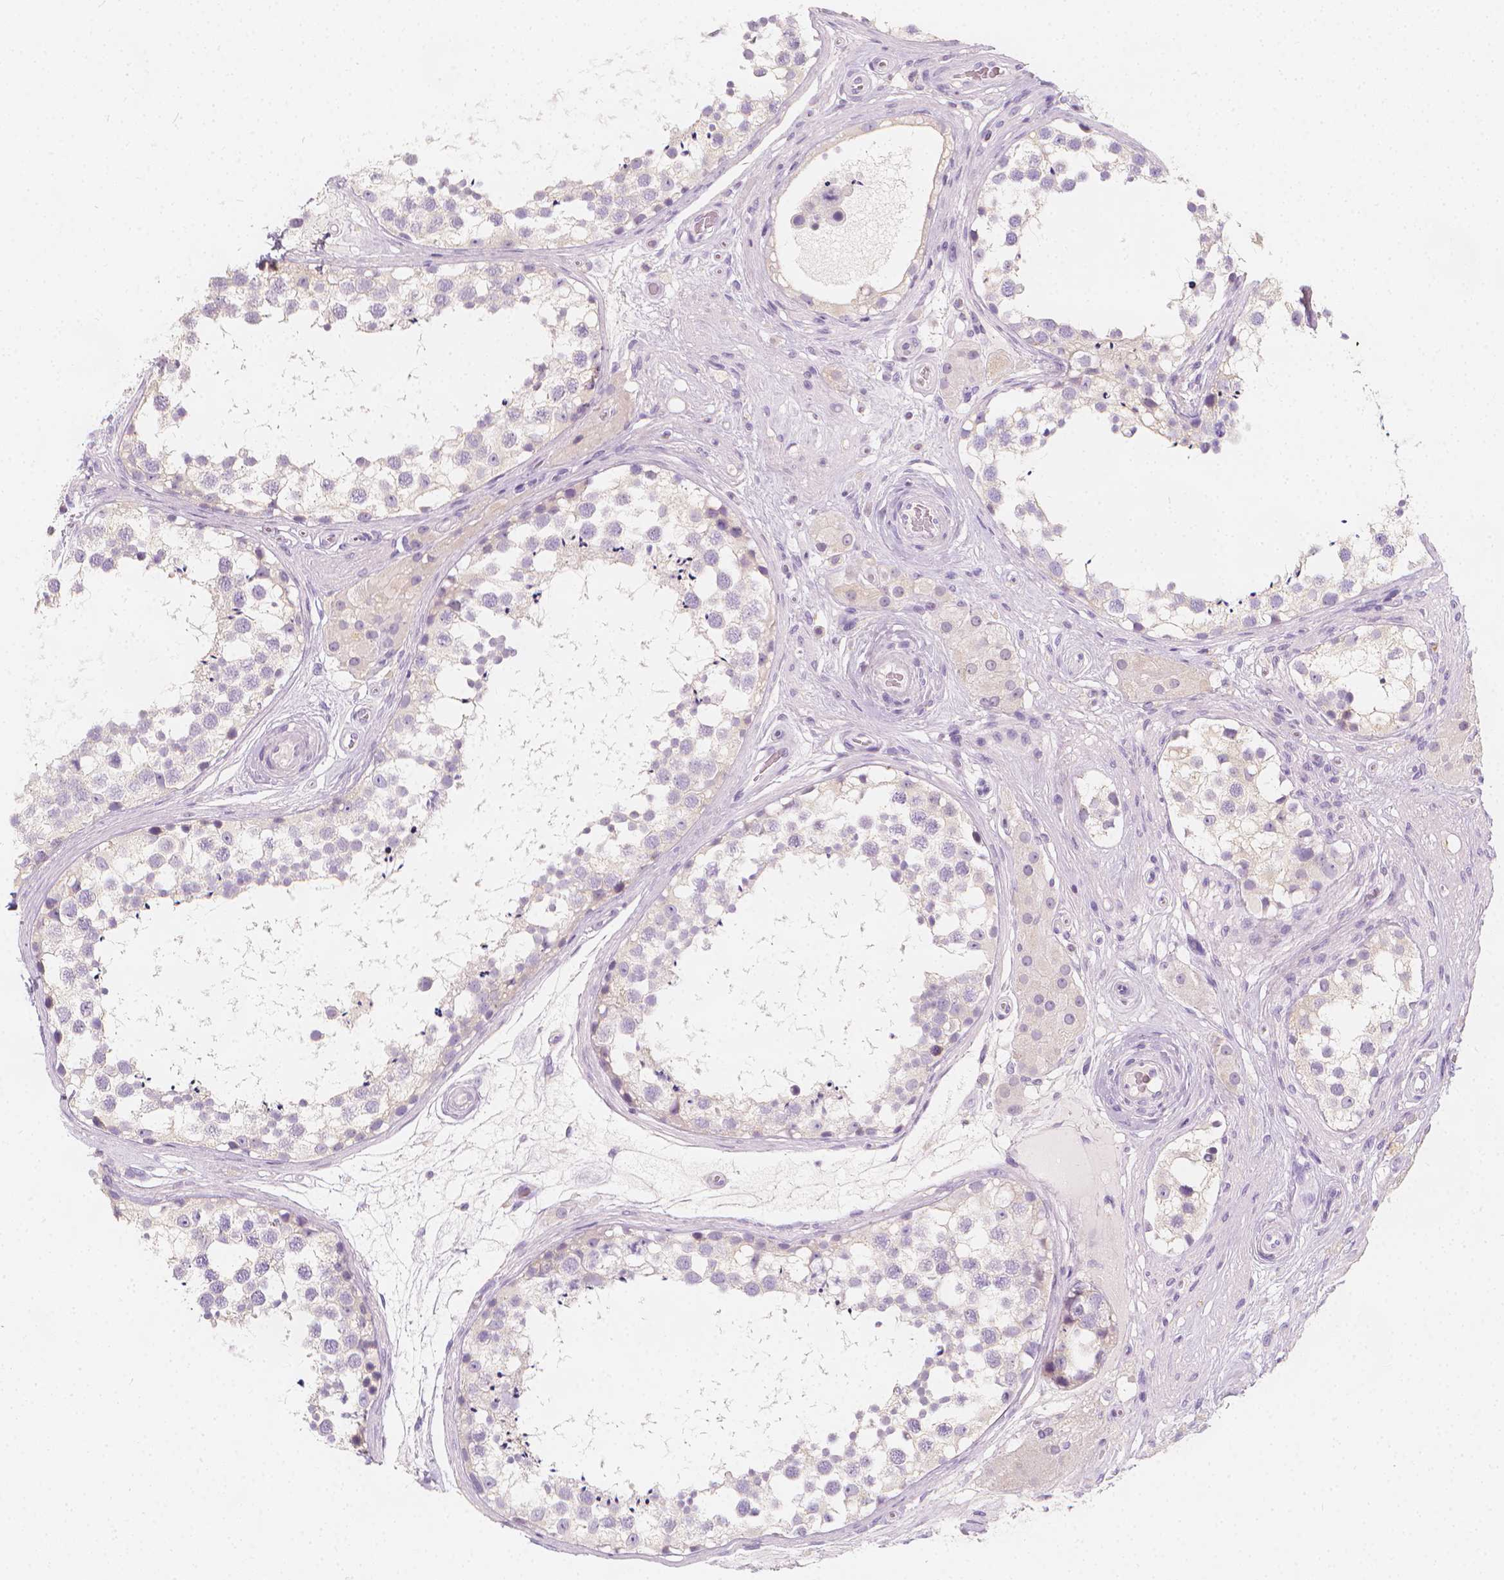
{"staining": {"intensity": "negative", "quantity": "none", "location": "none"}, "tissue": "testis", "cell_type": "Cells in seminiferous ducts", "image_type": "normal", "snomed": [{"axis": "morphology", "description": "Normal tissue, NOS"}, {"axis": "morphology", "description": "Seminoma, NOS"}, {"axis": "topography", "description": "Testis"}], "caption": "An immunohistochemistry image of unremarkable testis is shown. There is no staining in cells in seminiferous ducts of testis. The staining is performed using DAB brown chromogen with nuclei counter-stained in using hematoxylin.", "gene": "RBFOX1", "patient": {"sex": "male", "age": 65}}